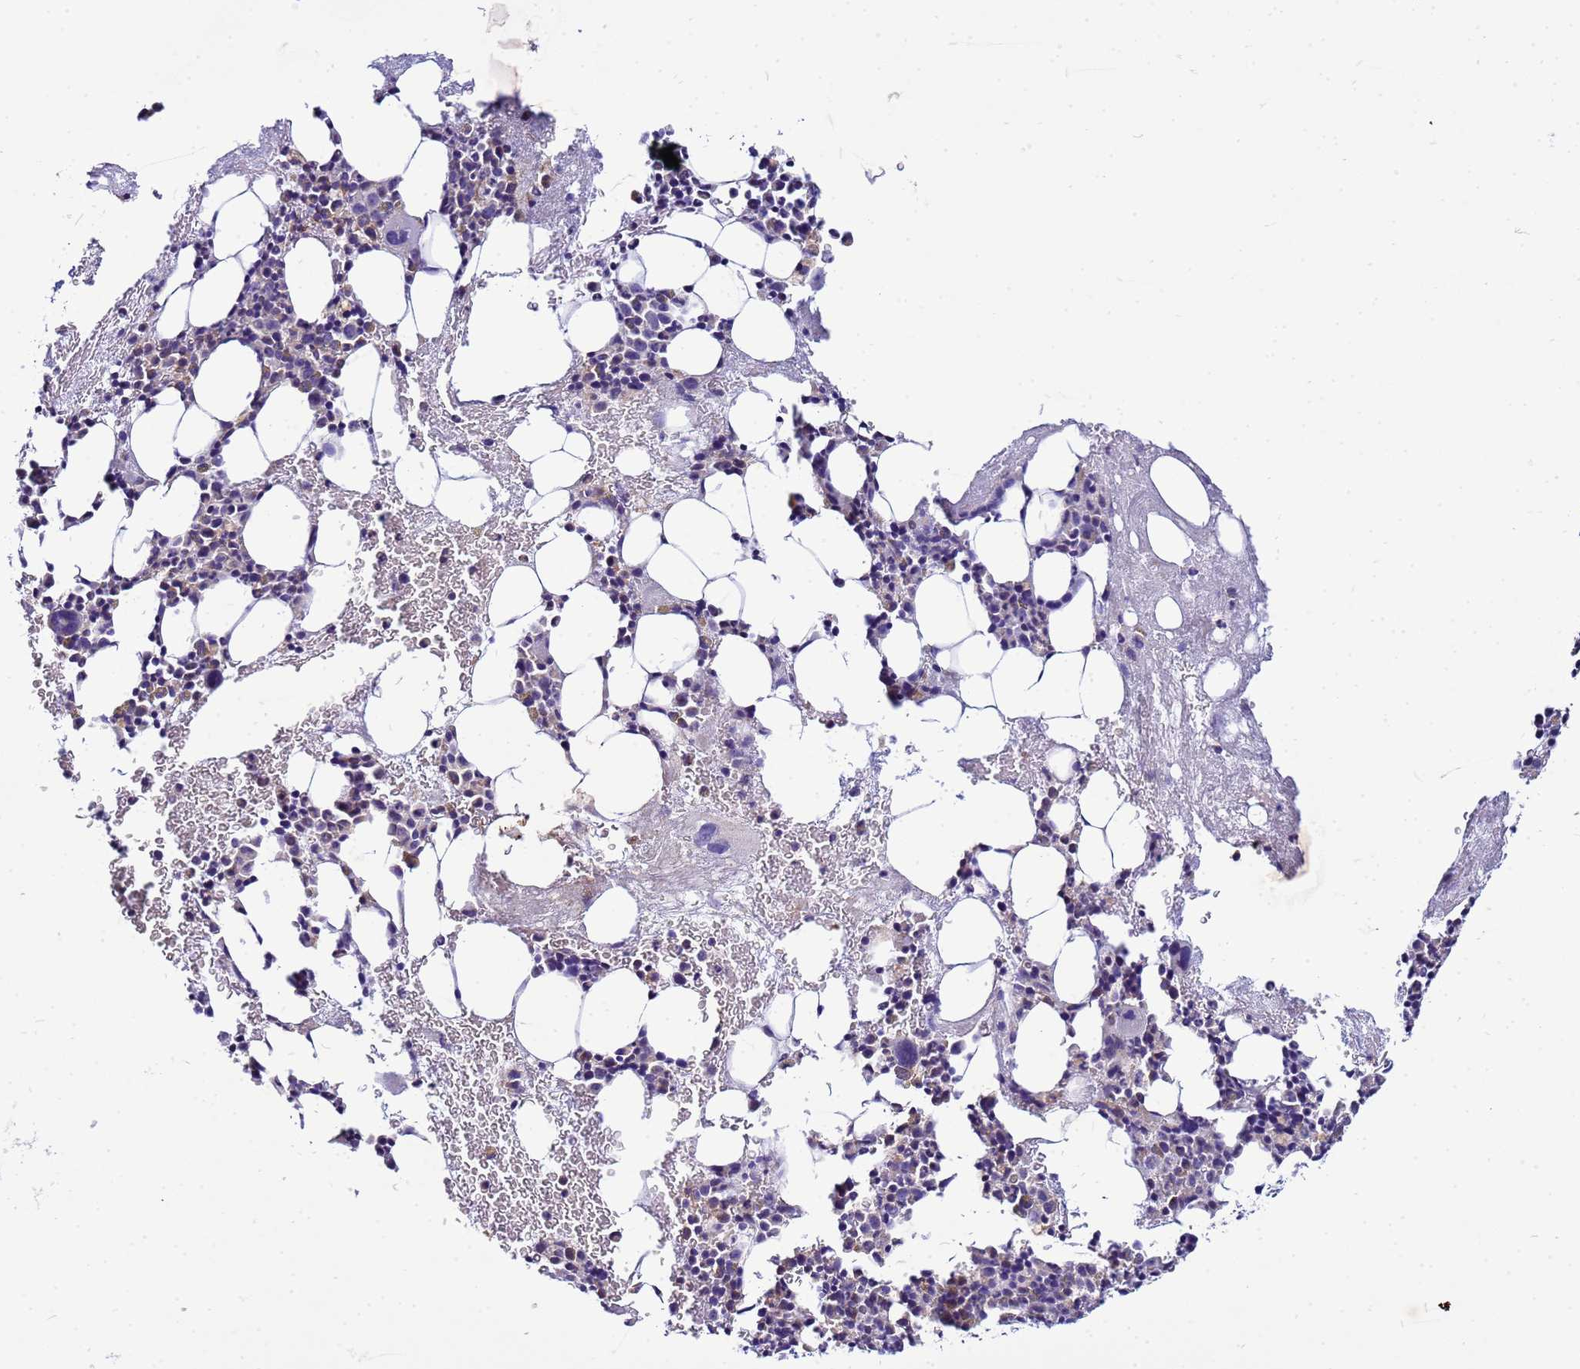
{"staining": {"intensity": "negative", "quantity": "none", "location": "none"}, "tissue": "bone marrow", "cell_type": "Hematopoietic cells", "image_type": "normal", "snomed": [{"axis": "morphology", "description": "Normal tissue, NOS"}, {"axis": "topography", "description": "Bone marrow"}], "caption": "Immunohistochemistry micrograph of unremarkable human bone marrow stained for a protein (brown), which reveals no positivity in hematopoietic cells. (DAB (3,3'-diaminobenzidine) immunohistochemistry (IHC) visualized using brightfield microscopy, high magnification).", "gene": "PKD1", "patient": {"sex": "female", "age": 37}}